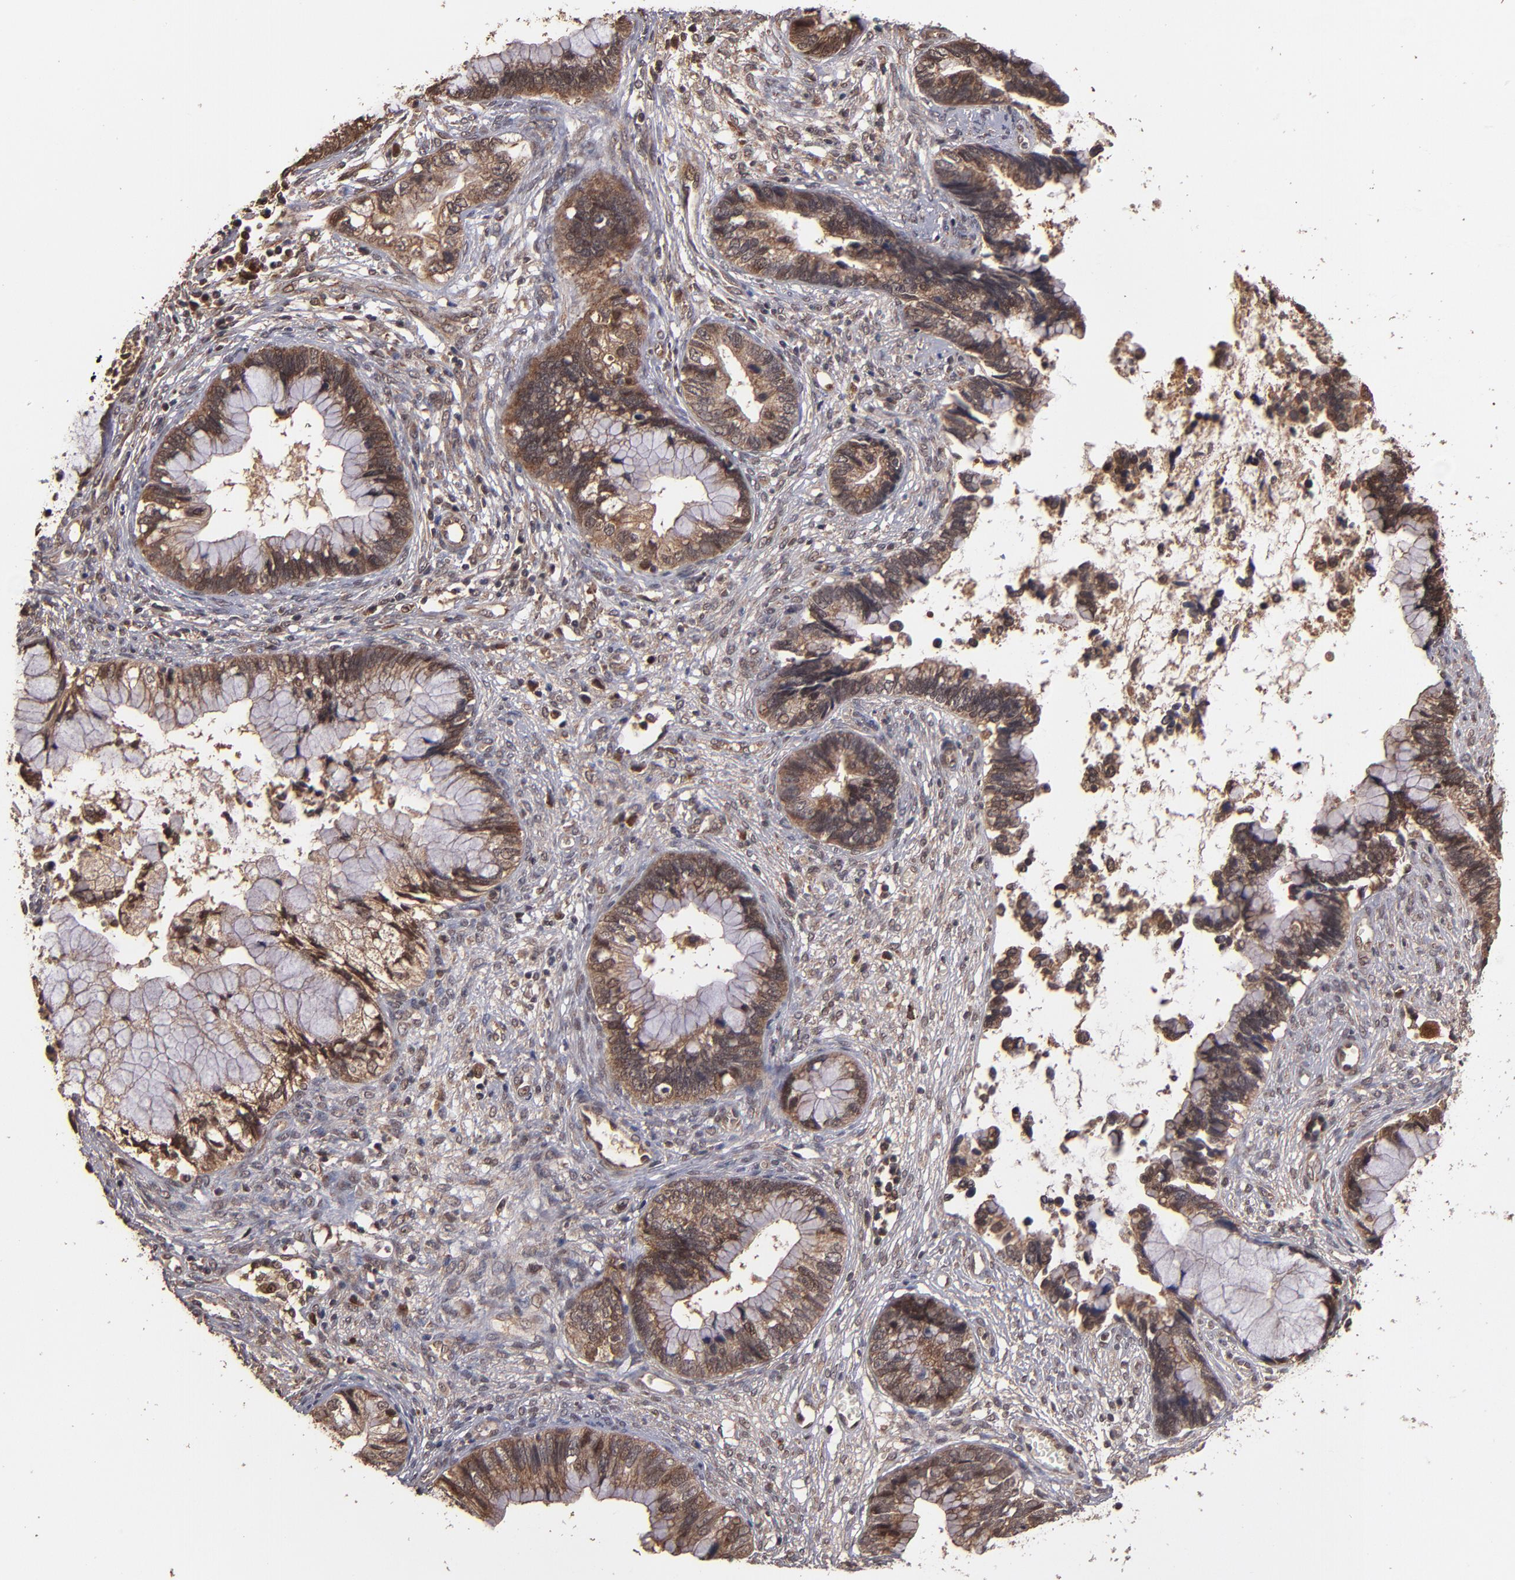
{"staining": {"intensity": "moderate", "quantity": ">75%", "location": "cytoplasmic/membranous"}, "tissue": "cervical cancer", "cell_type": "Tumor cells", "image_type": "cancer", "snomed": [{"axis": "morphology", "description": "Adenocarcinoma, NOS"}, {"axis": "topography", "description": "Cervix"}], "caption": "This micrograph reveals IHC staining of human cervical cancer (adenocarcinoma), with medium moderate cytoplasmic/membranous expression in approximately >75% of tumor cells.", "gene": "NFE2L2", "patient": {"sex": "female", "age": 44}}